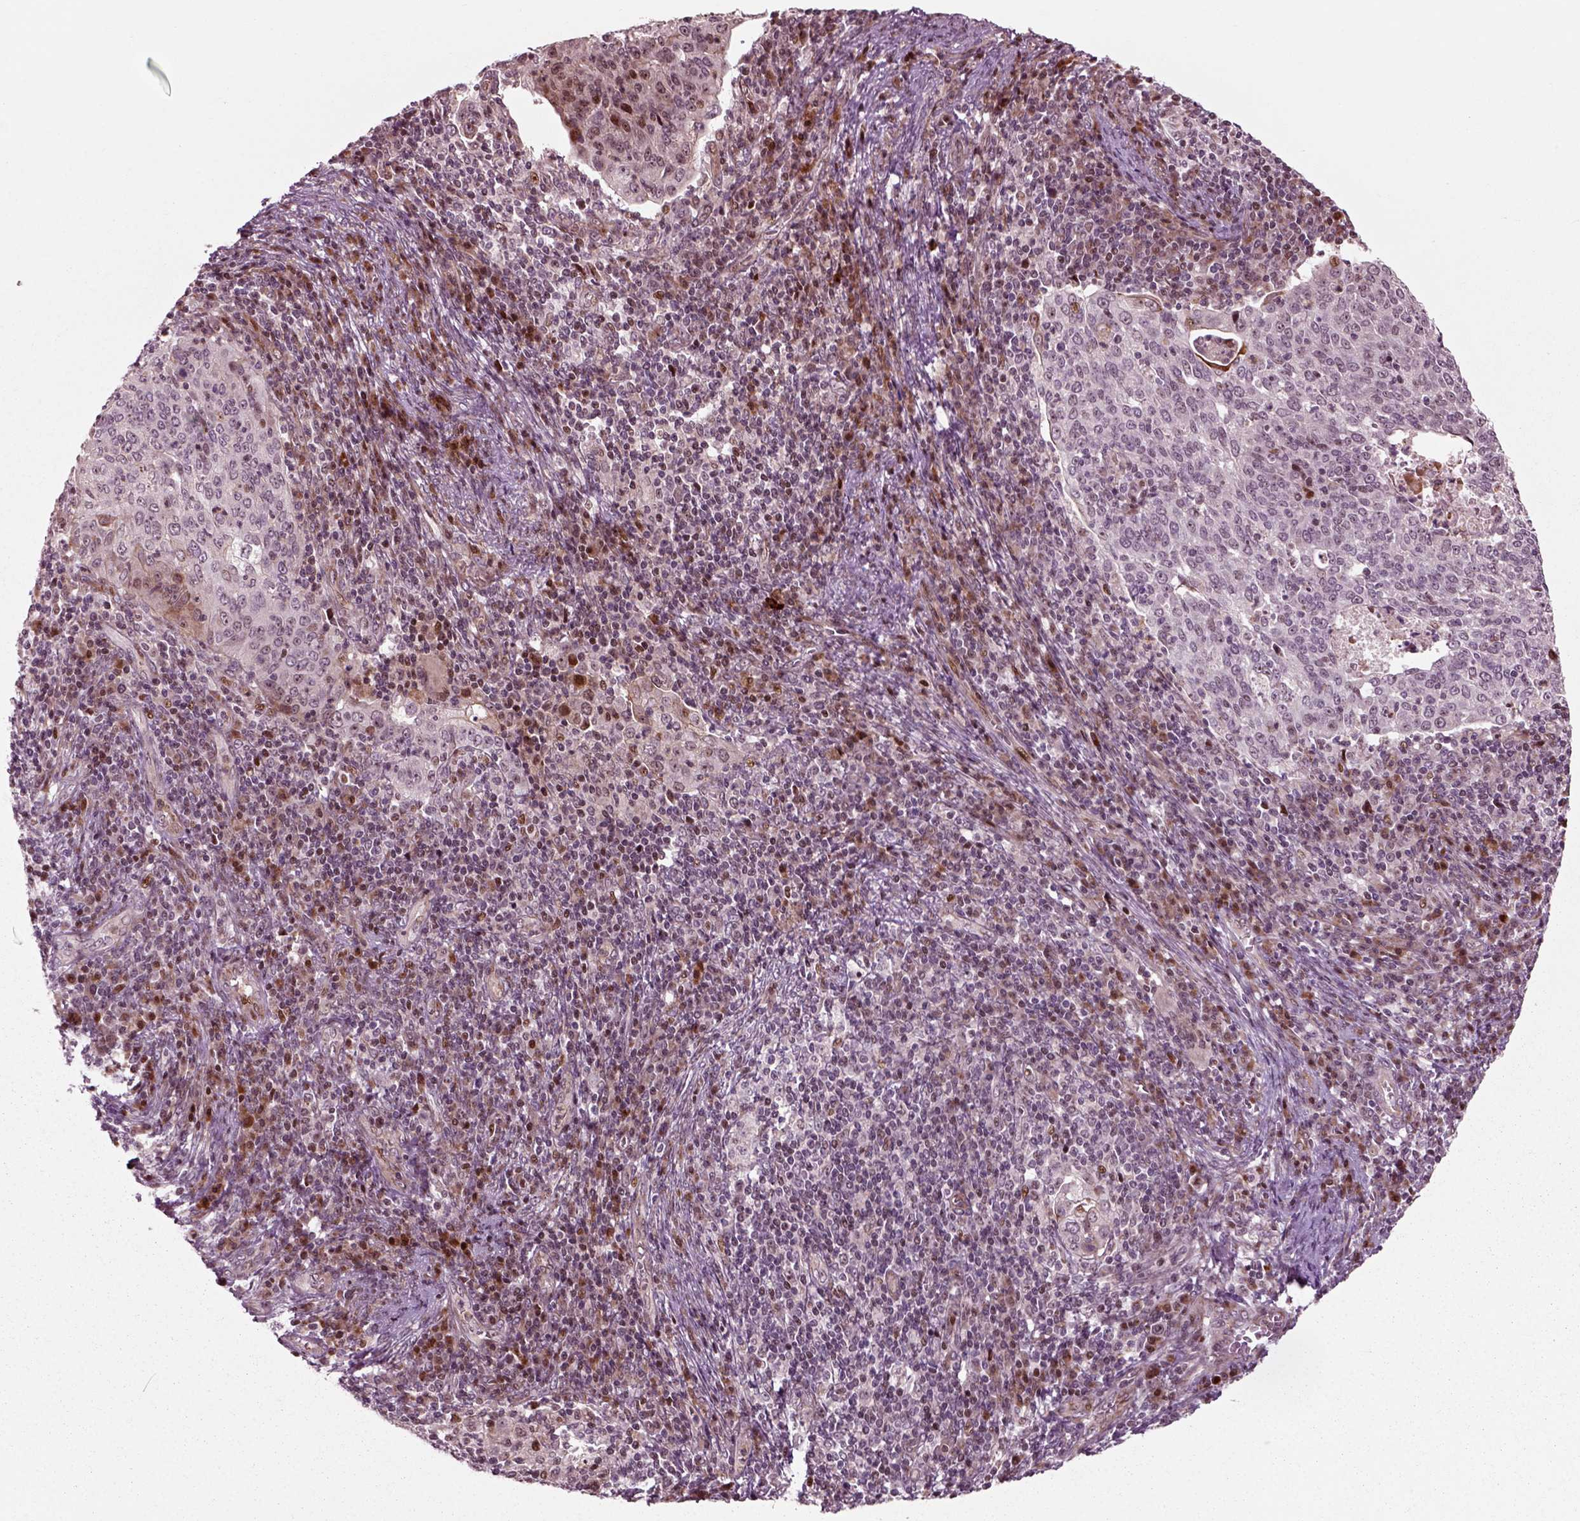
{"staining": {"intensity": "strong", "quantity": "<25%", "location": "nuclear"}, "tissue": "cervical cancer", "cell_type": "Tumor cells", "image_type": "cancer", "snomed": [{"axis": "morphology", "description": "Squamous cell carcinoma, NOS"}, {"axis": "topography", "description": "Cervix"}], "caption": "Strong nuclear protein expression is identified in approximately <25% of tumor cells in cervical cancer (squamous cell carcinoma).", "gene": "CDC14A", "patient": {"sex": "female", "age": 39}}